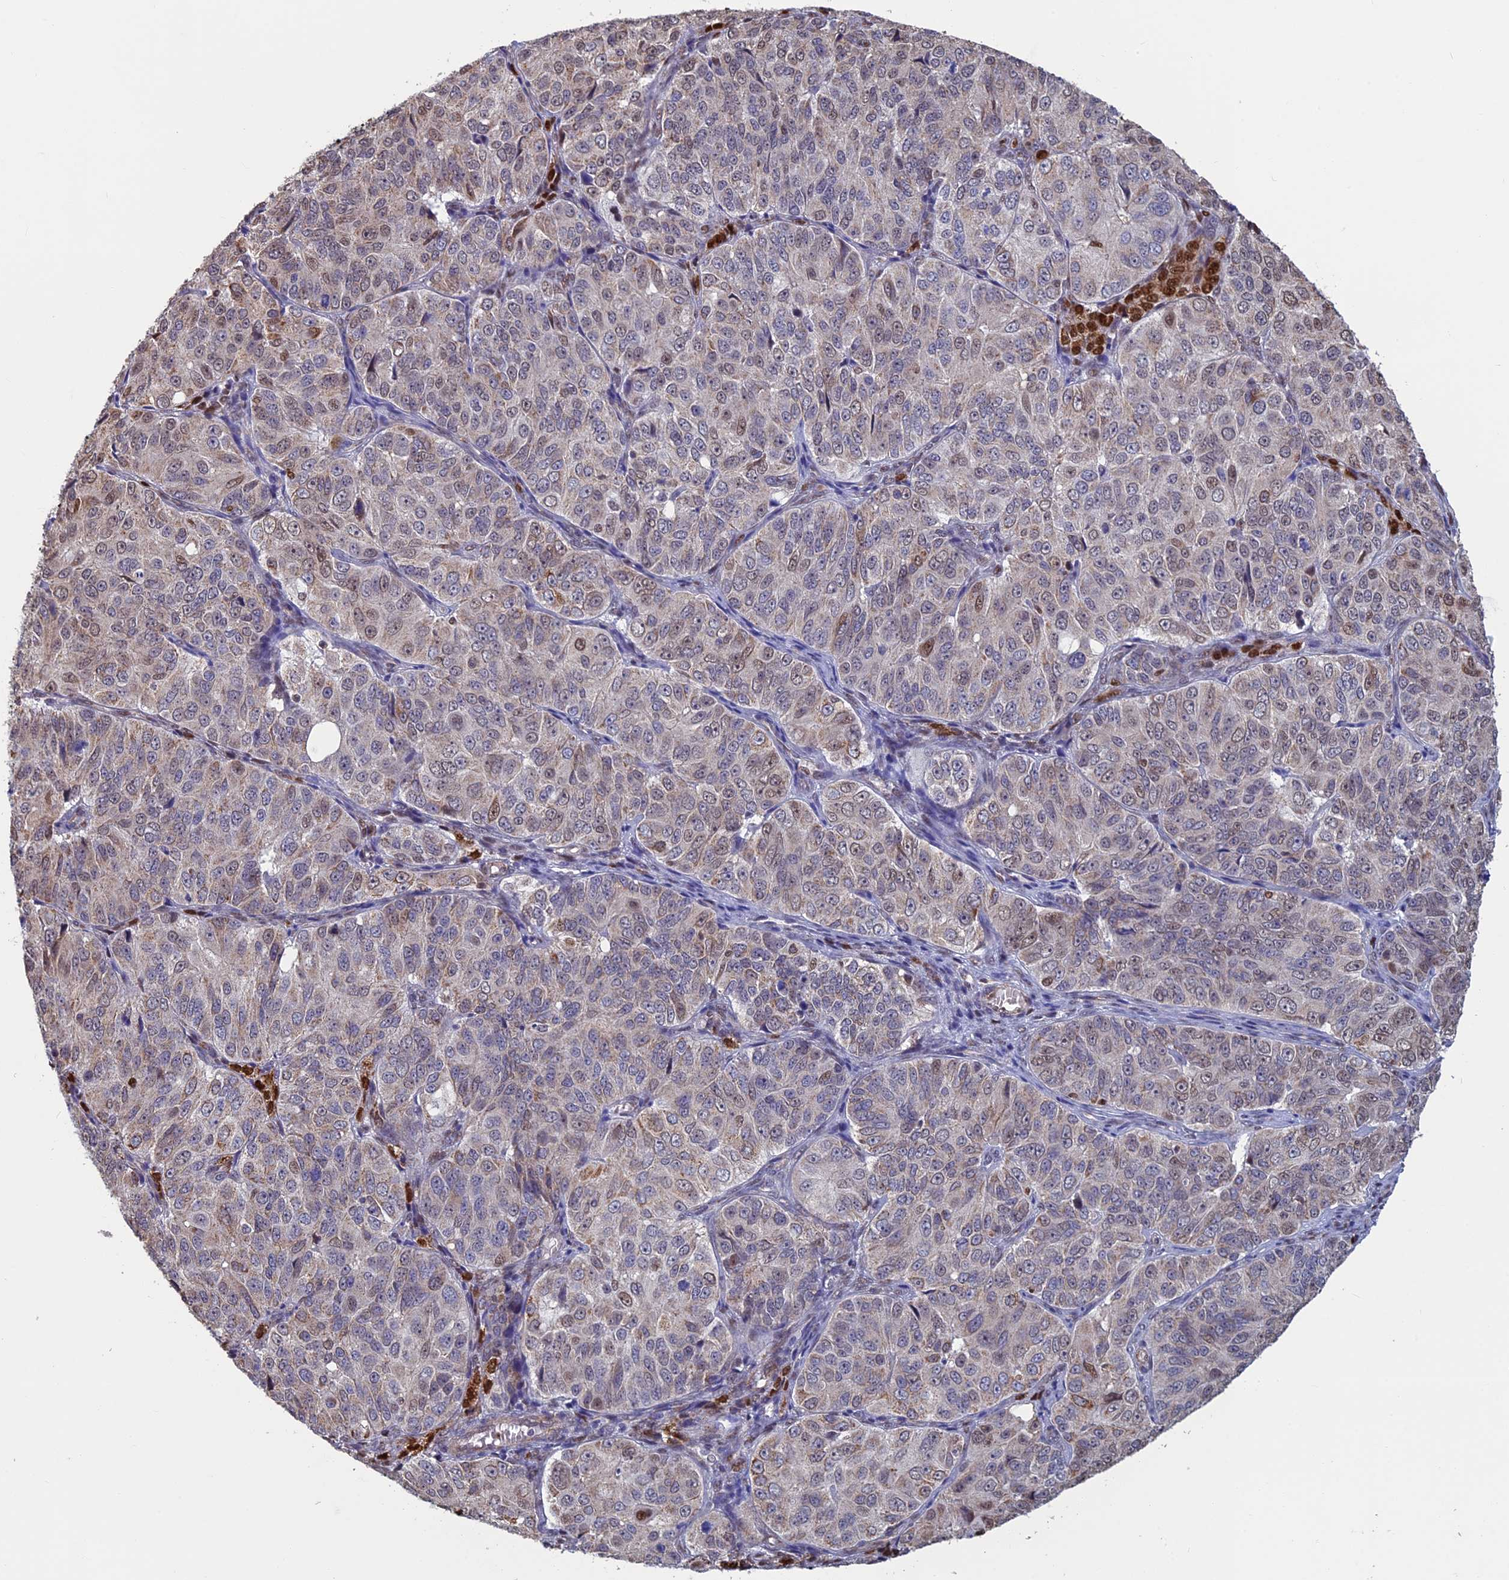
{"staining": {"intensity": "weak", "quantity": "25%-75%", "location": "cytoplasmic/membranous,nuclear"}, "tissue": "ovarian cancer", "cell_type": "Tumor cells", "image_type": "cancer", "snomed": [{"axis": "morphology", "description": "Carcinoma, endometroid"}, {"axis": "topography", "description": "Ovary"}], "caption": "Immunohistochemistry (IHC) histopathology image of neoplastic tissue: ovarian cancer stained using immunohistochemistry demonstrates low levels of weak protein expression localized specifically in the cytoplasmic/membranous and nuclear of tumor cells, appearing as a cytoplasmic/membranous and nuclear brown color.", "gene": "ACSS1", "patient": {"sex": "female", "age": 51}}